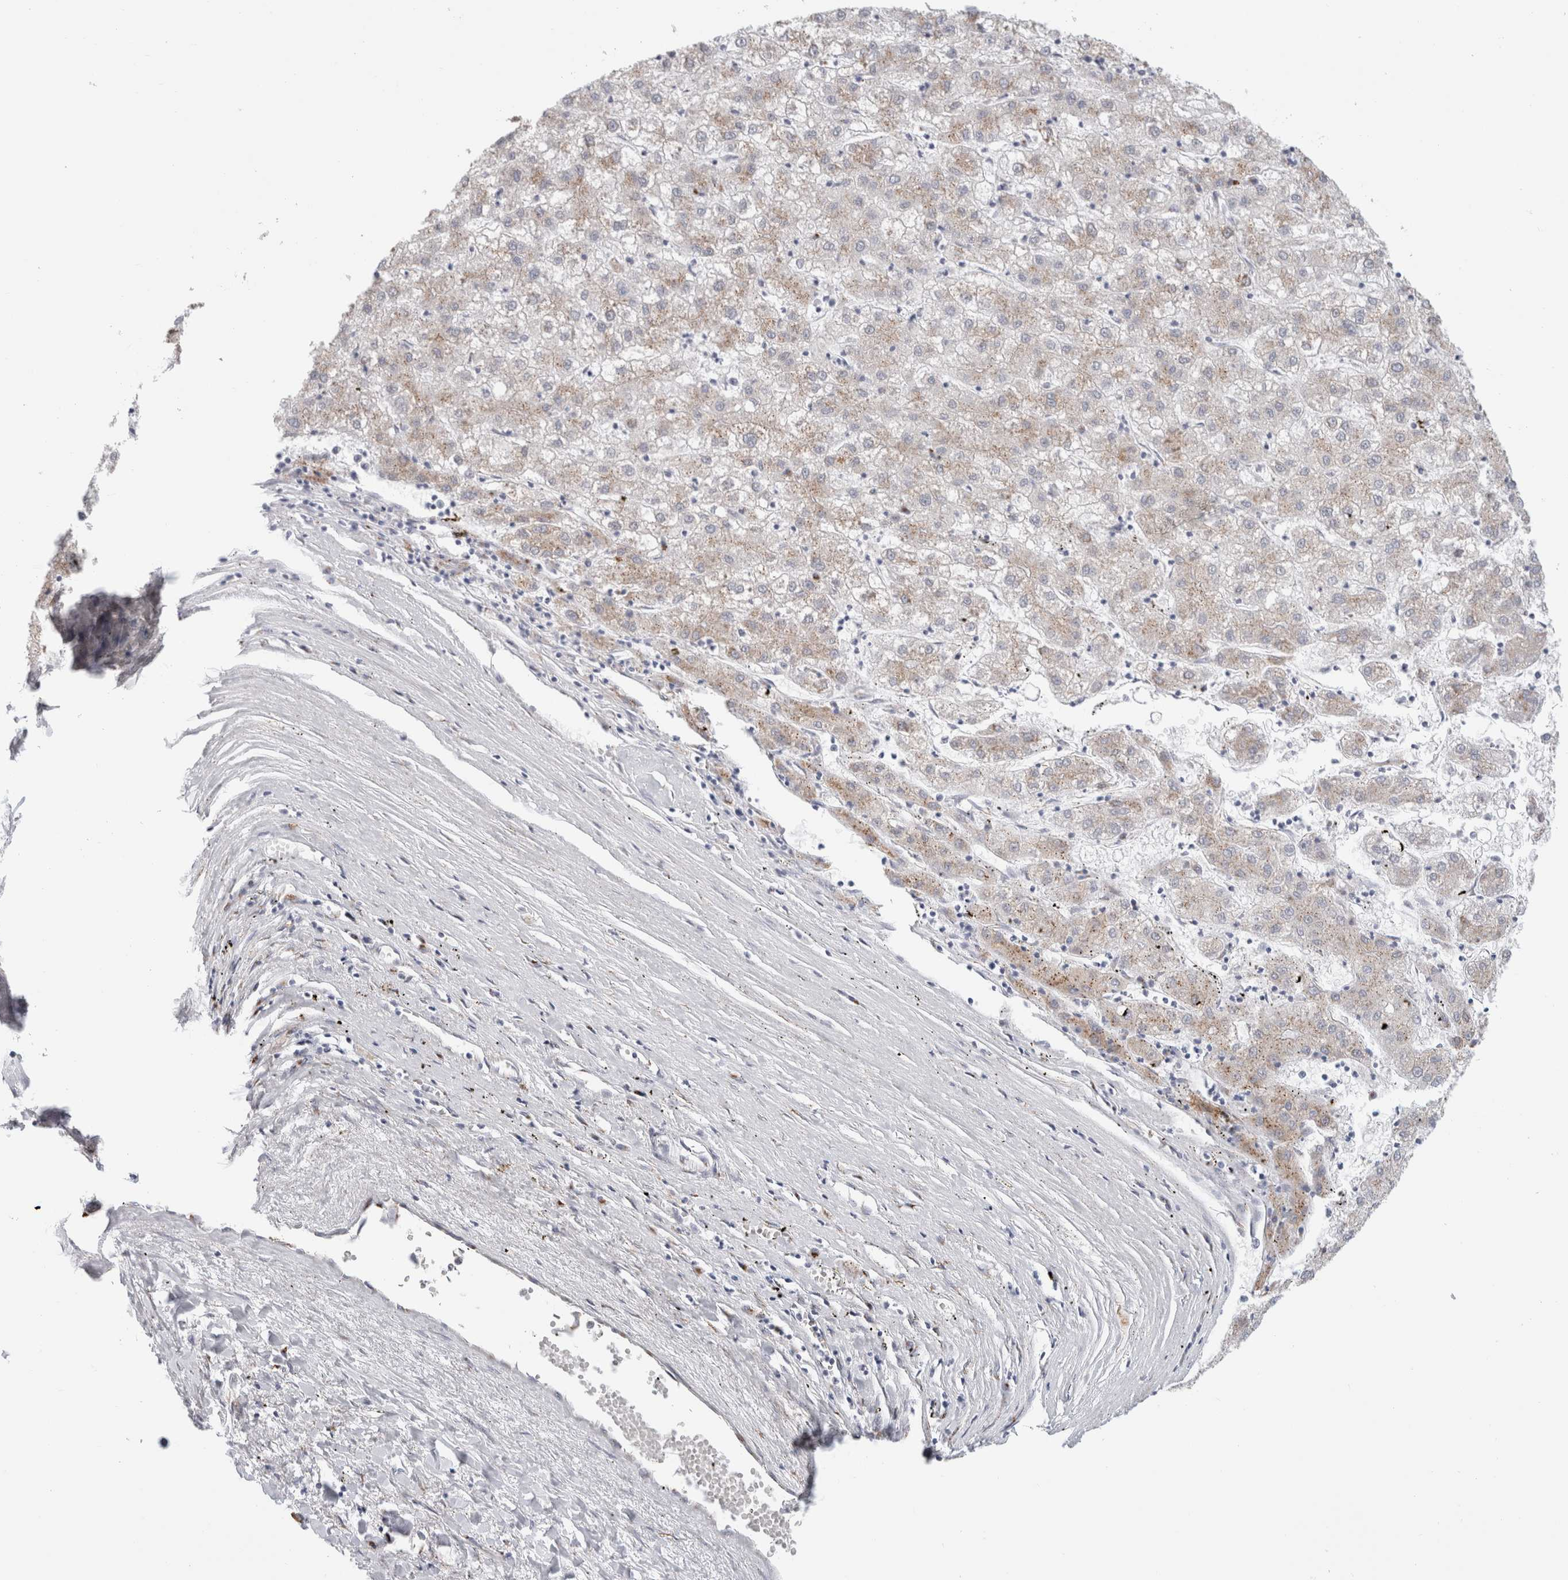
{"staining": {"intensity": "weak", "quantity": "<25%", "location": "cytoplasmic/membranous"}, "tissue": "liver cancer", "cell_type": "Tumor cells", "image_type": "cancer", "snomed": [{"axis": "morphology", "description": "Carcinoma, Hepatocellular, NOS"}, {"axis": "topography", "description": "Liver"}], "caption": "High magnification brightfield microscopy of liver cancer stained with DAB (brown) and counterstained with hematoxylin (blue): tumor cells show no significant positivity.", "gene": "MCFD2", "patient": {"sex": "male", "age": 72}}